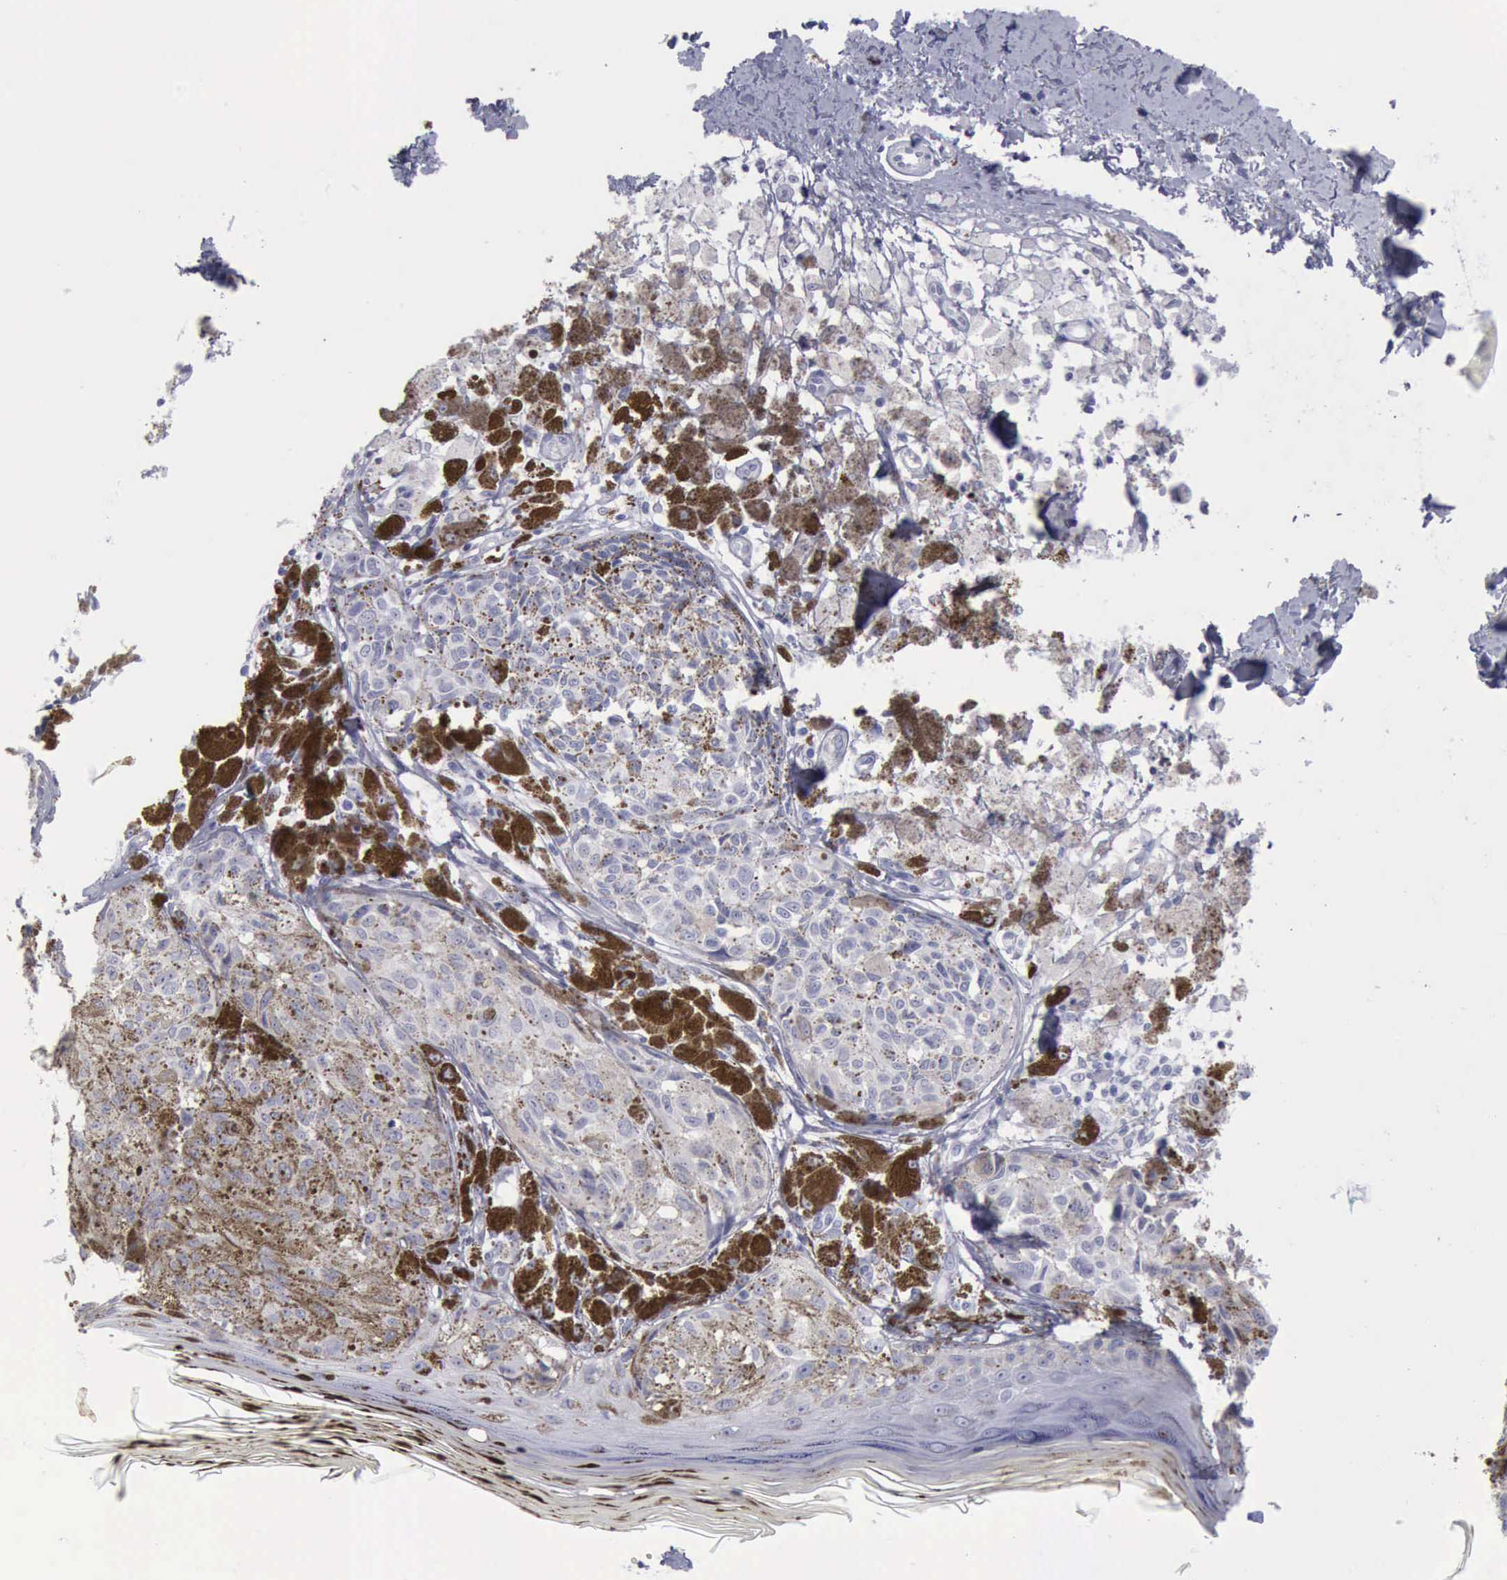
{"staining": {"intensity": "negative", "quantity": "none", "location": "none"}, "tissue": "melanoma", "cell_type": "Tumor cells", "image_type": "cancer", "snomed": [{"axis": "morphology", "description": "Malignant melanoma, NOS"}, {"axis": "topography", "description": "Skin"}], "caption": "Immunohistochemistry photomicrograph of neoplastic tissue: human melanoma stained with DAB shows no significant protein expression in tumor cells.", "gene": "KRT13", "patient": {"sex": "male", "age": 45}}